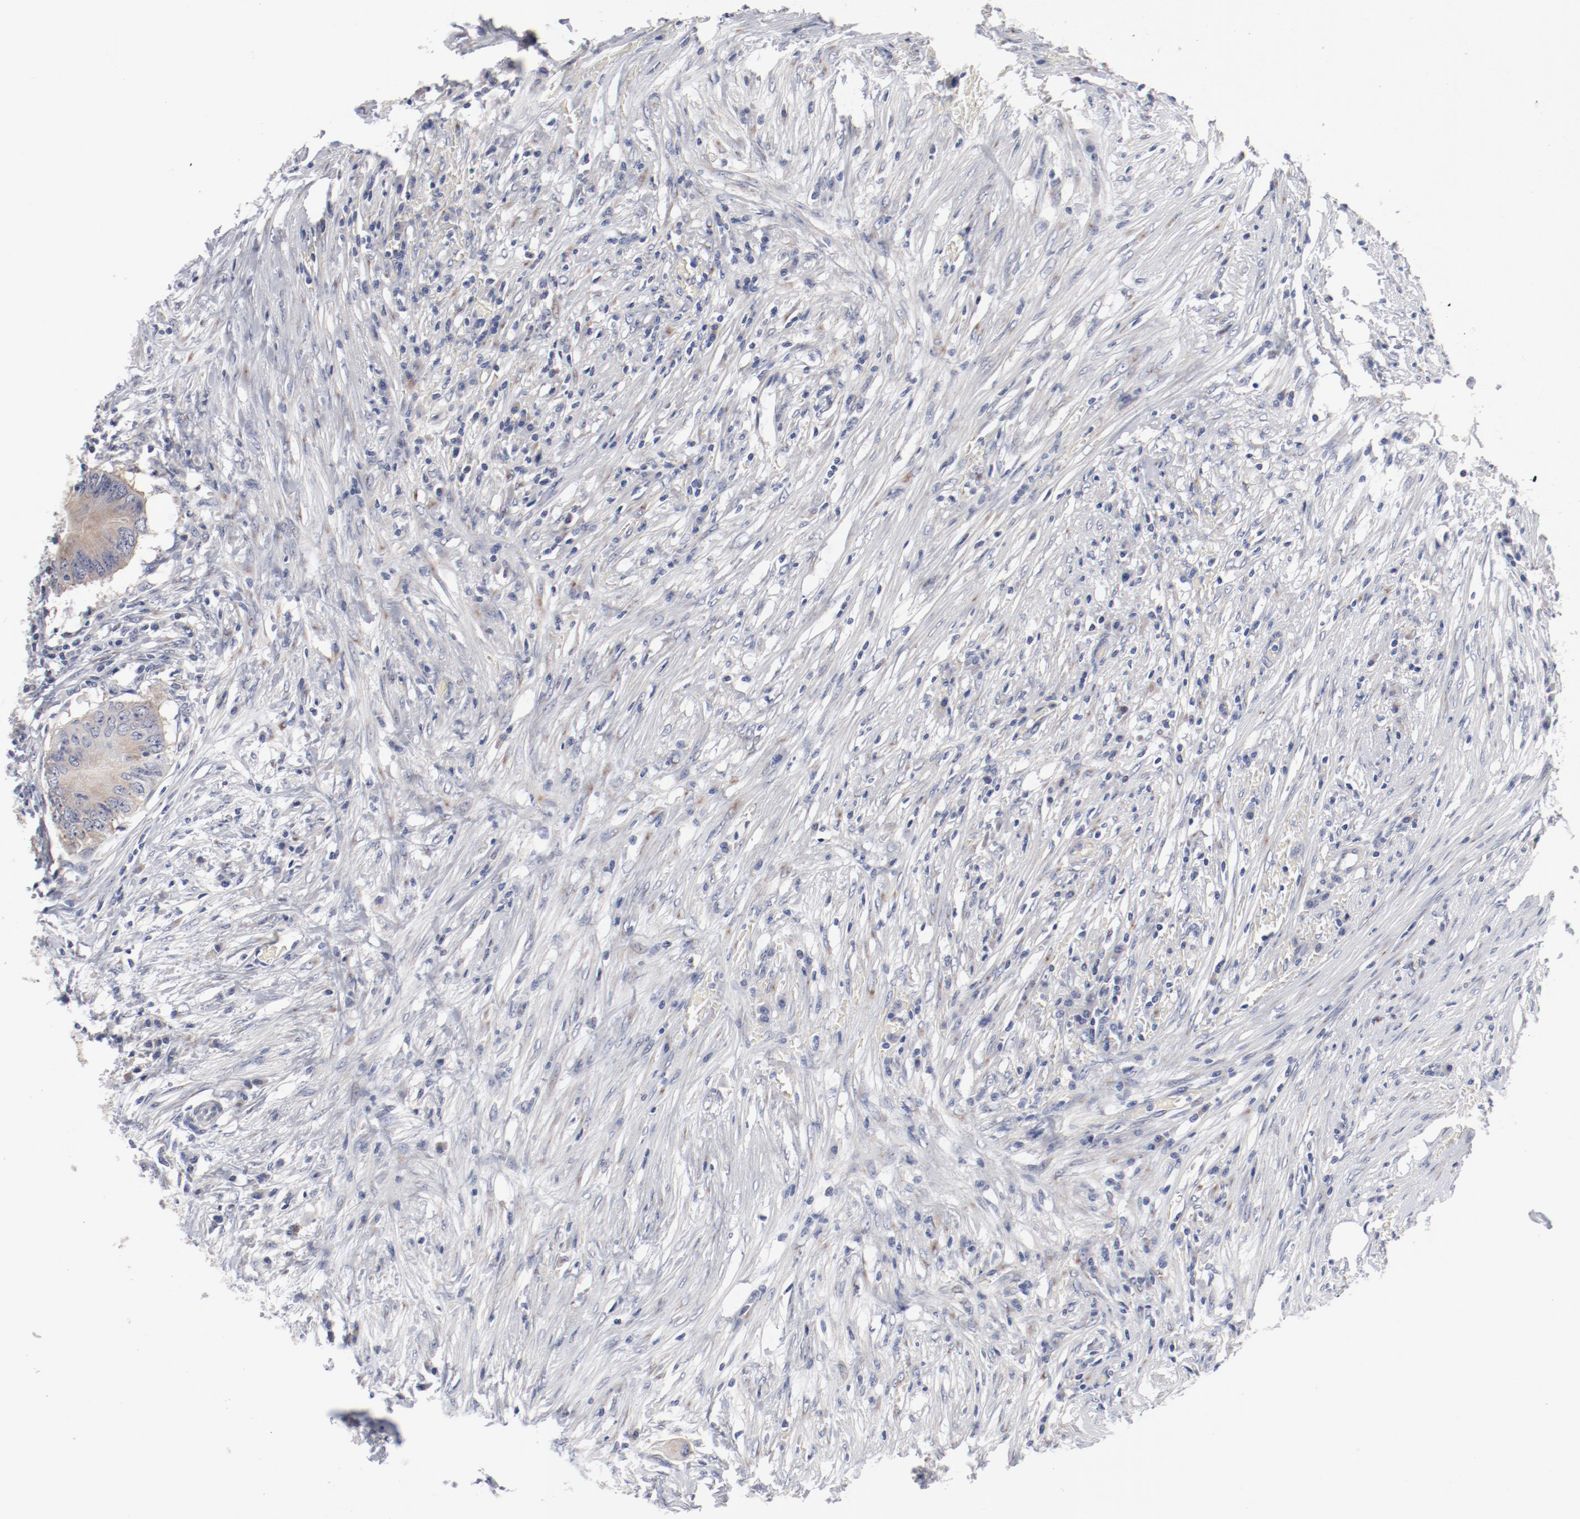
{"staining": {"intensity": "weak", "quantity": ">75%", "location": "cytoplasmic/membranous"}, "tissue": "colorectal cancer", "cell_type": "Tumor cells", "image_type": "cancer", "snomed": [{"axis": "morphology", "description": "Adenocarcinoma, NOS"}, {"axis": "topography", "description": "Colon"}], "caption": "Human colorectal cancer stained with a protein marker reveals weak staining in tumor cells.", "gene": "GPR143", "patient": {"sex": "male", "age": 71}}